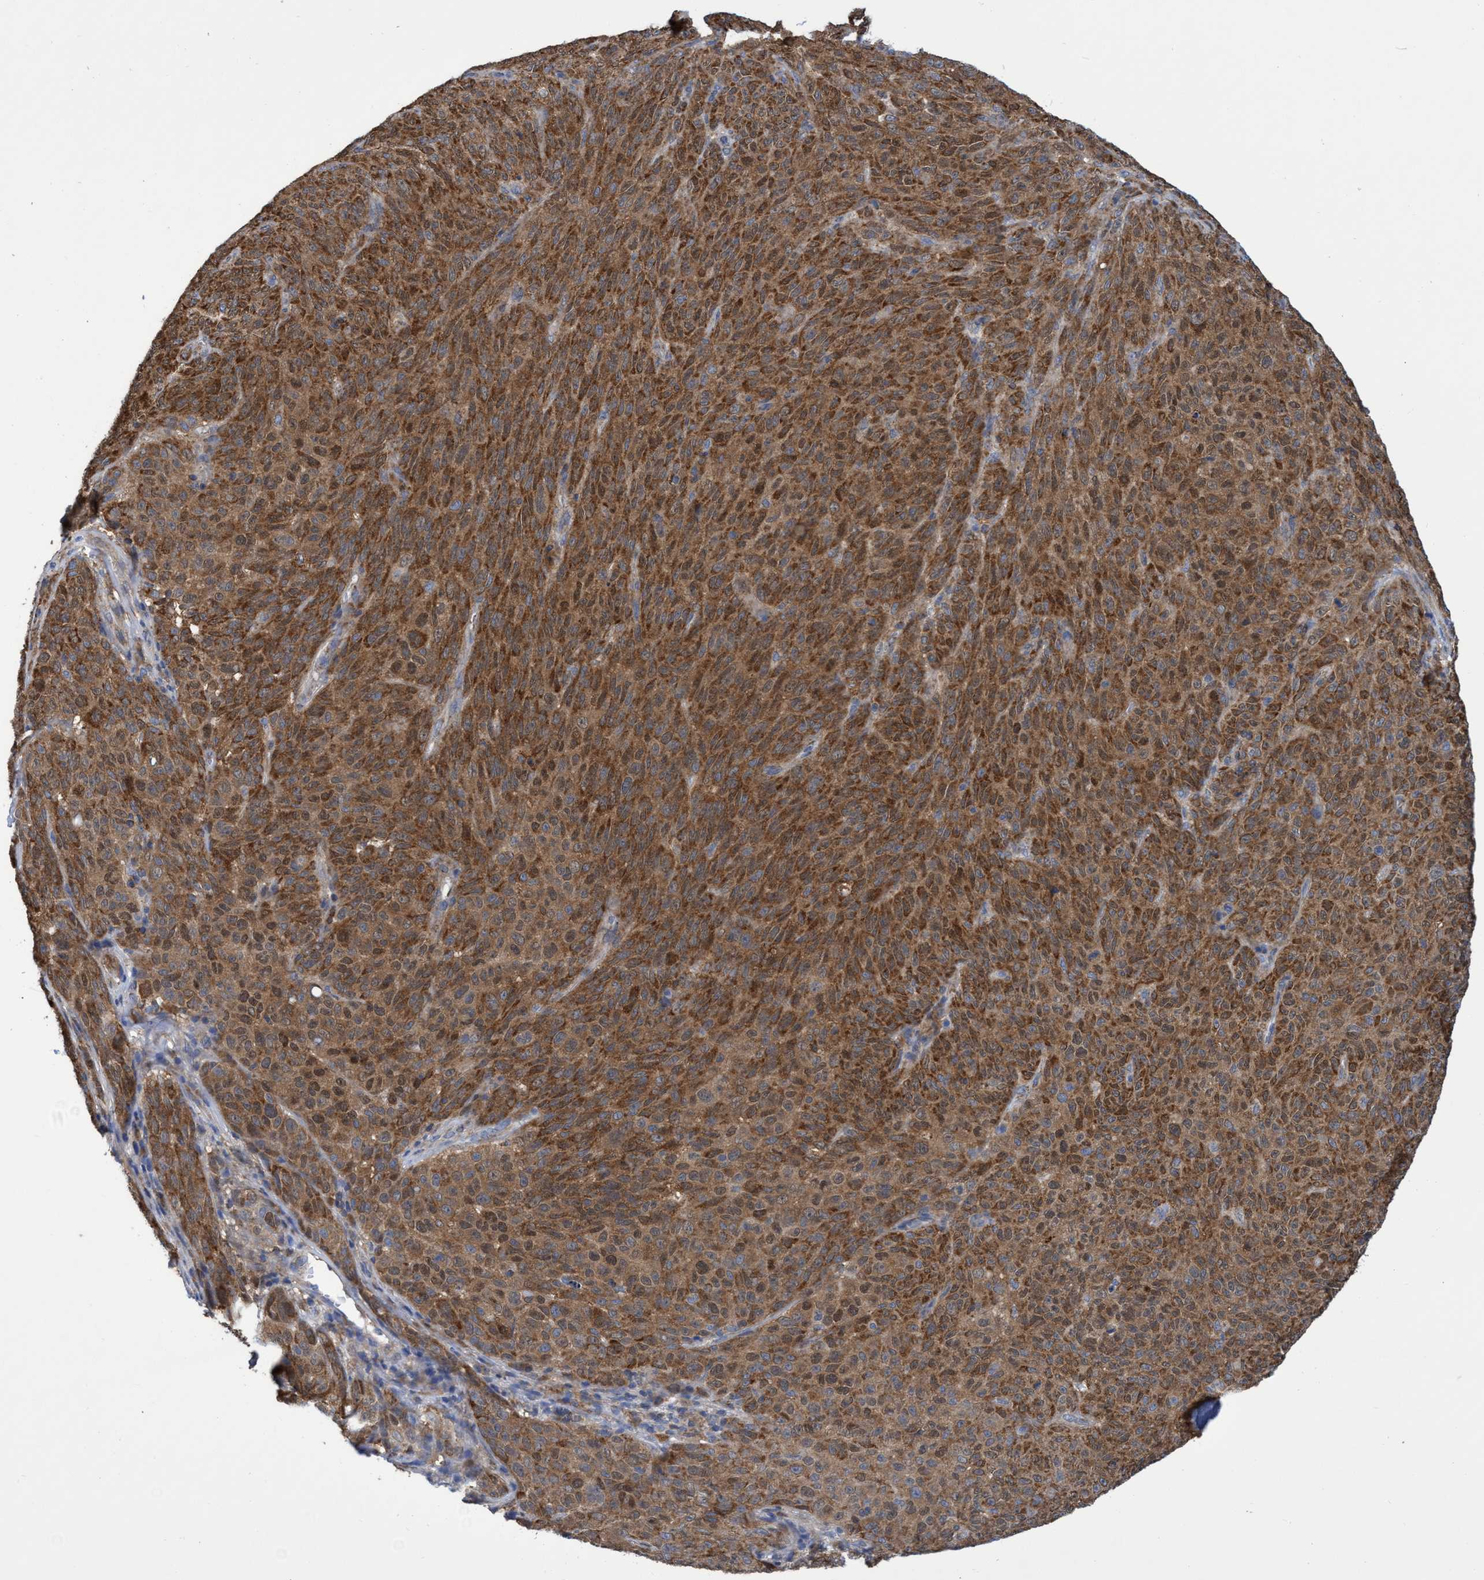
{"staining": {"intensity": "strong", "quantity": ">75%", "location": "cytoplasmic/membranous"}, "tissue": "melanoma", "cell_type": "Tumor cells", "image_type": "cancer", "snomed": [{"axis": "morphology", "description": "Malignant melanoma, NOS"}, {"axis": "topography", "description": "Skin"}], "caption": "An image of human melanoma stained for a protein reveals strong cytoplasmic/membranous brown staining in tumor cells. (Stains: DAB (3,3'-diaminobenzidine) in brown, nuclei in blue, Microscopy: brightfield microscopy at high magnification).", "gene": "CRYZ", "patient": {"sex": "female", "age": 82}}